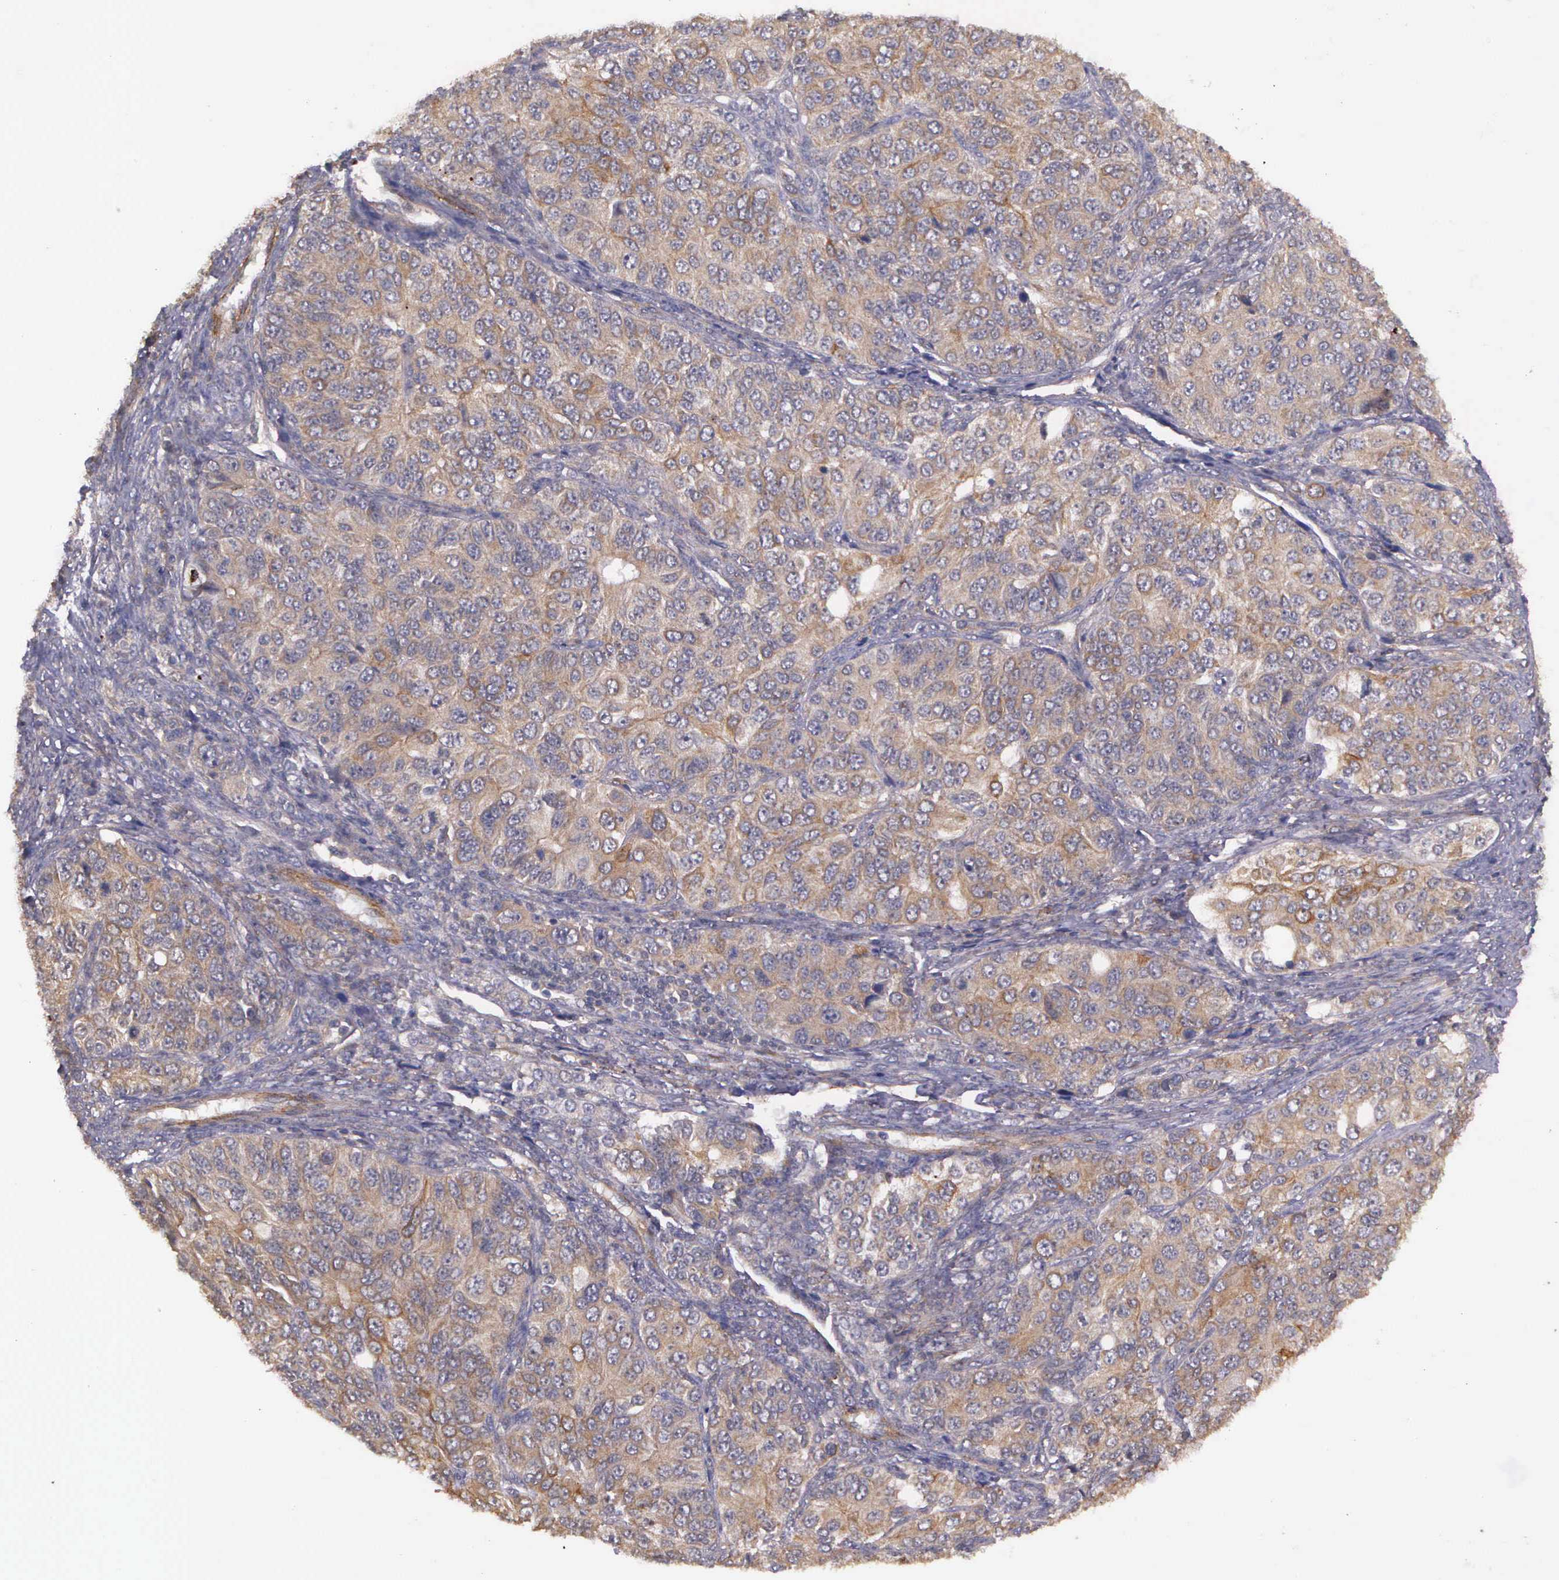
{"staining": {"intensity": "weak", "quantity": "25%-75%", "location": "cytoplasmic/membranous"}, "tissue": "ovarian cancer", "cell_type": "Tumor cells", "image_type": "cancer", "snomed": [{"axis": "morphology", "description": "Carcinoma, endometroid"}, {"axis": "topography", "description": "Ovary"}], "caption": "Ovarian endometroid carcinoma stained for a protein (brown) displays weak cytoplasmic/membranous positive staining in about 25%-75% of tumor cells.", "gene": "PRICKLE3", "patient": {"sex": "female", "age": 51}}